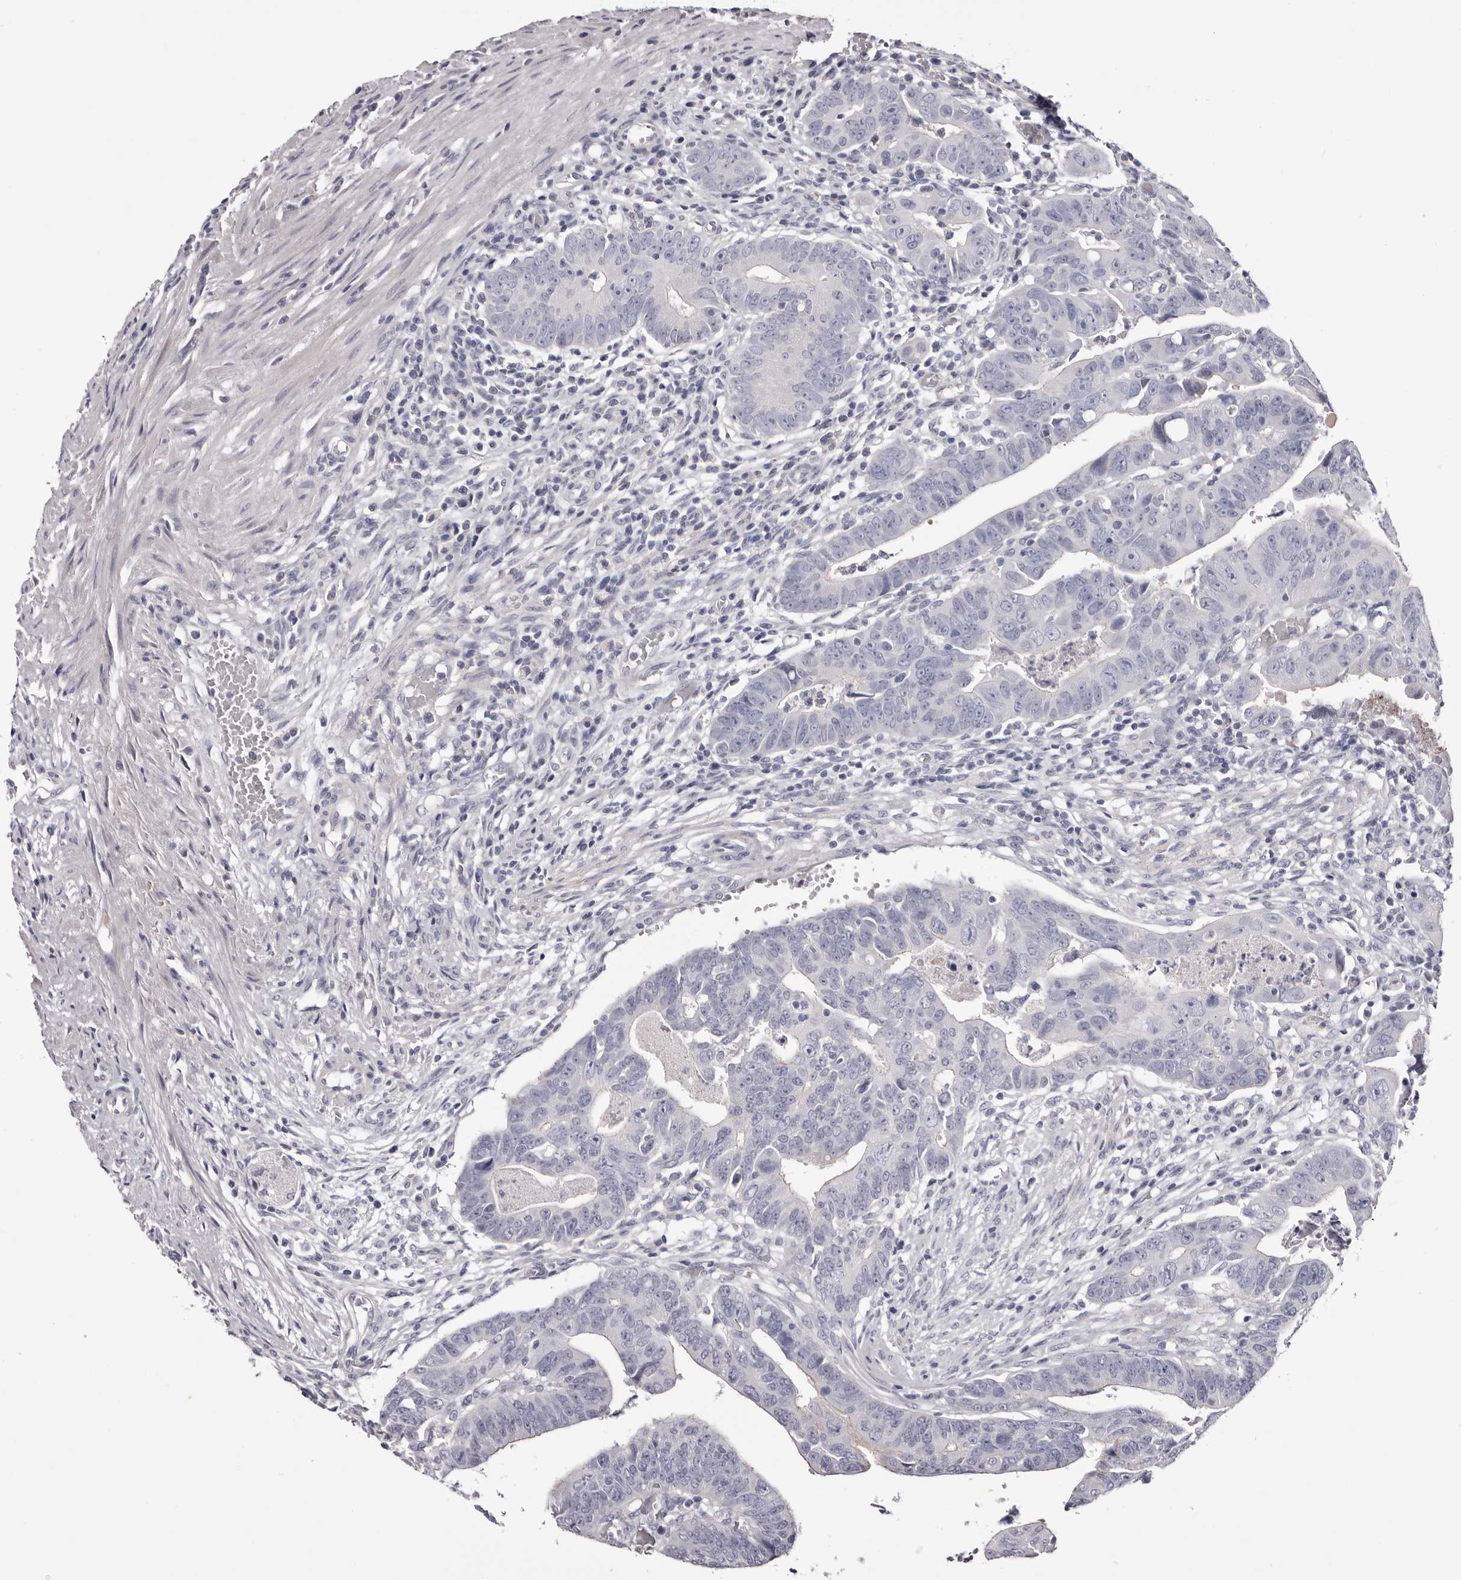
{"staining": {"intensity": "negative", "quantity": "none", "location": "none"}, "tissue": "colorectal cancer", "cell_type": "Tumor cells", "image_type": "cancer", "snomed": [{"axis": "morphology", "description": "Adenocarcinoma, NOS"}, {"axis": "topography", "description": "Rectum"}], "caption": "An IHC micrograph of colorectal adenocarcinoma is shown. There is no staining in tumor cells of colorectal adenocarcinoma. Nuclei are stained in blue.", "gene": "CA6", "patient": {"sex": "female", "age": 65}}